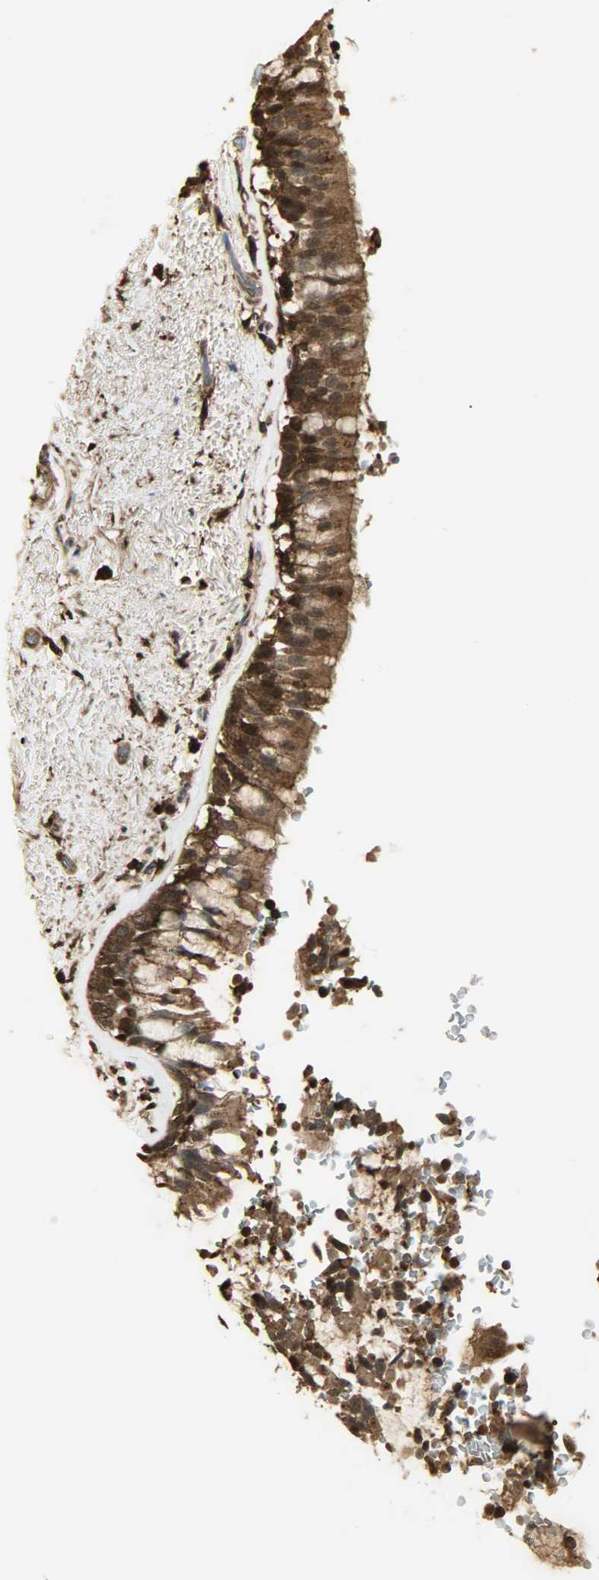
{"staining": {"intensity": "strong", "quantity": ">75%", "location": "cytoplasmic/membranous,nuclear"}, "tissue": "bronchus", "cell_type": "Respiratory epithelial cells", "image_type": "normal", "snomed": [{"axis": "morphology", "description": "Normal tissue, NOS"}, {"axis": "morphology", "description": "Adenocarcinoma, NOS"}, {"axis": "topography", "description": "Bronchus"}, {"axis": "topography", "description": "Lung"}], "caption": "Protein expression analysis of unremarkable human bronchus reveals strong cytoplasmic/membranous,nuclear expression in about >75% of respiratory epithelial cells. The protein is stained brown, and the nuclei are stained in blue (DAB IHC with brightfield microscopy, high magnification).", "gene": "YWHAZ", "patient": {"sex": "male", "age": 71}}